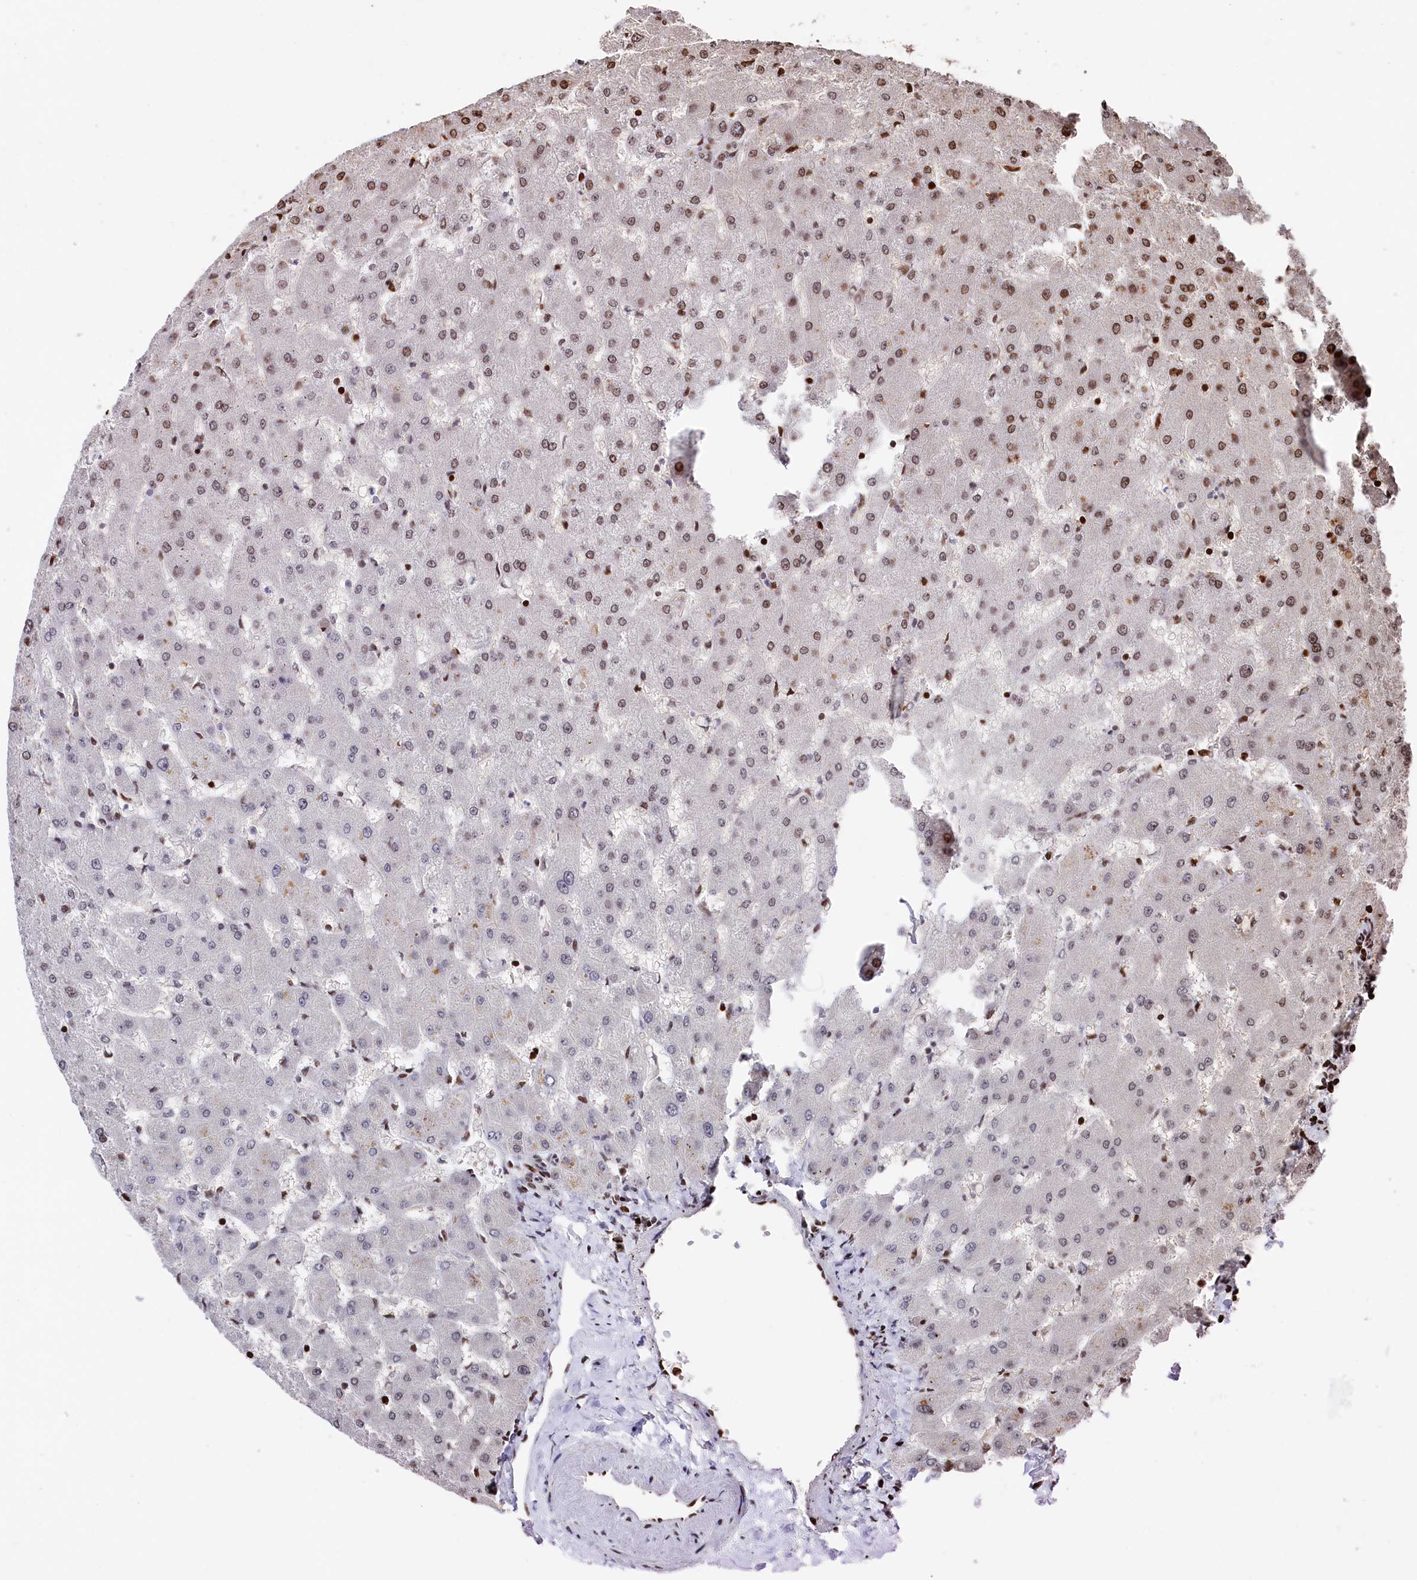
{"staining": {"intensity": "moderate", "quantity": "25%-75%", "location": "nuclear"}, "tissue": "liver", "cell_type": "Cholangiocytes", "image_type": "normal", "snomed": [{"axis": "morphology", "description": "Normal tissue, NOS"}, {"axis": "topography", "description": "Liver"}], "caption": "High-power microscopy captured an immunohistochemistry image of benign liver, revealing moderate nuclear positivity in approximately 25%-75% of cholangiocytes. (DAB IHC with brightfield microscopy, high magnification).", "gene": "MCF2L2", "patient": {"sex": "female", "age": 63}}